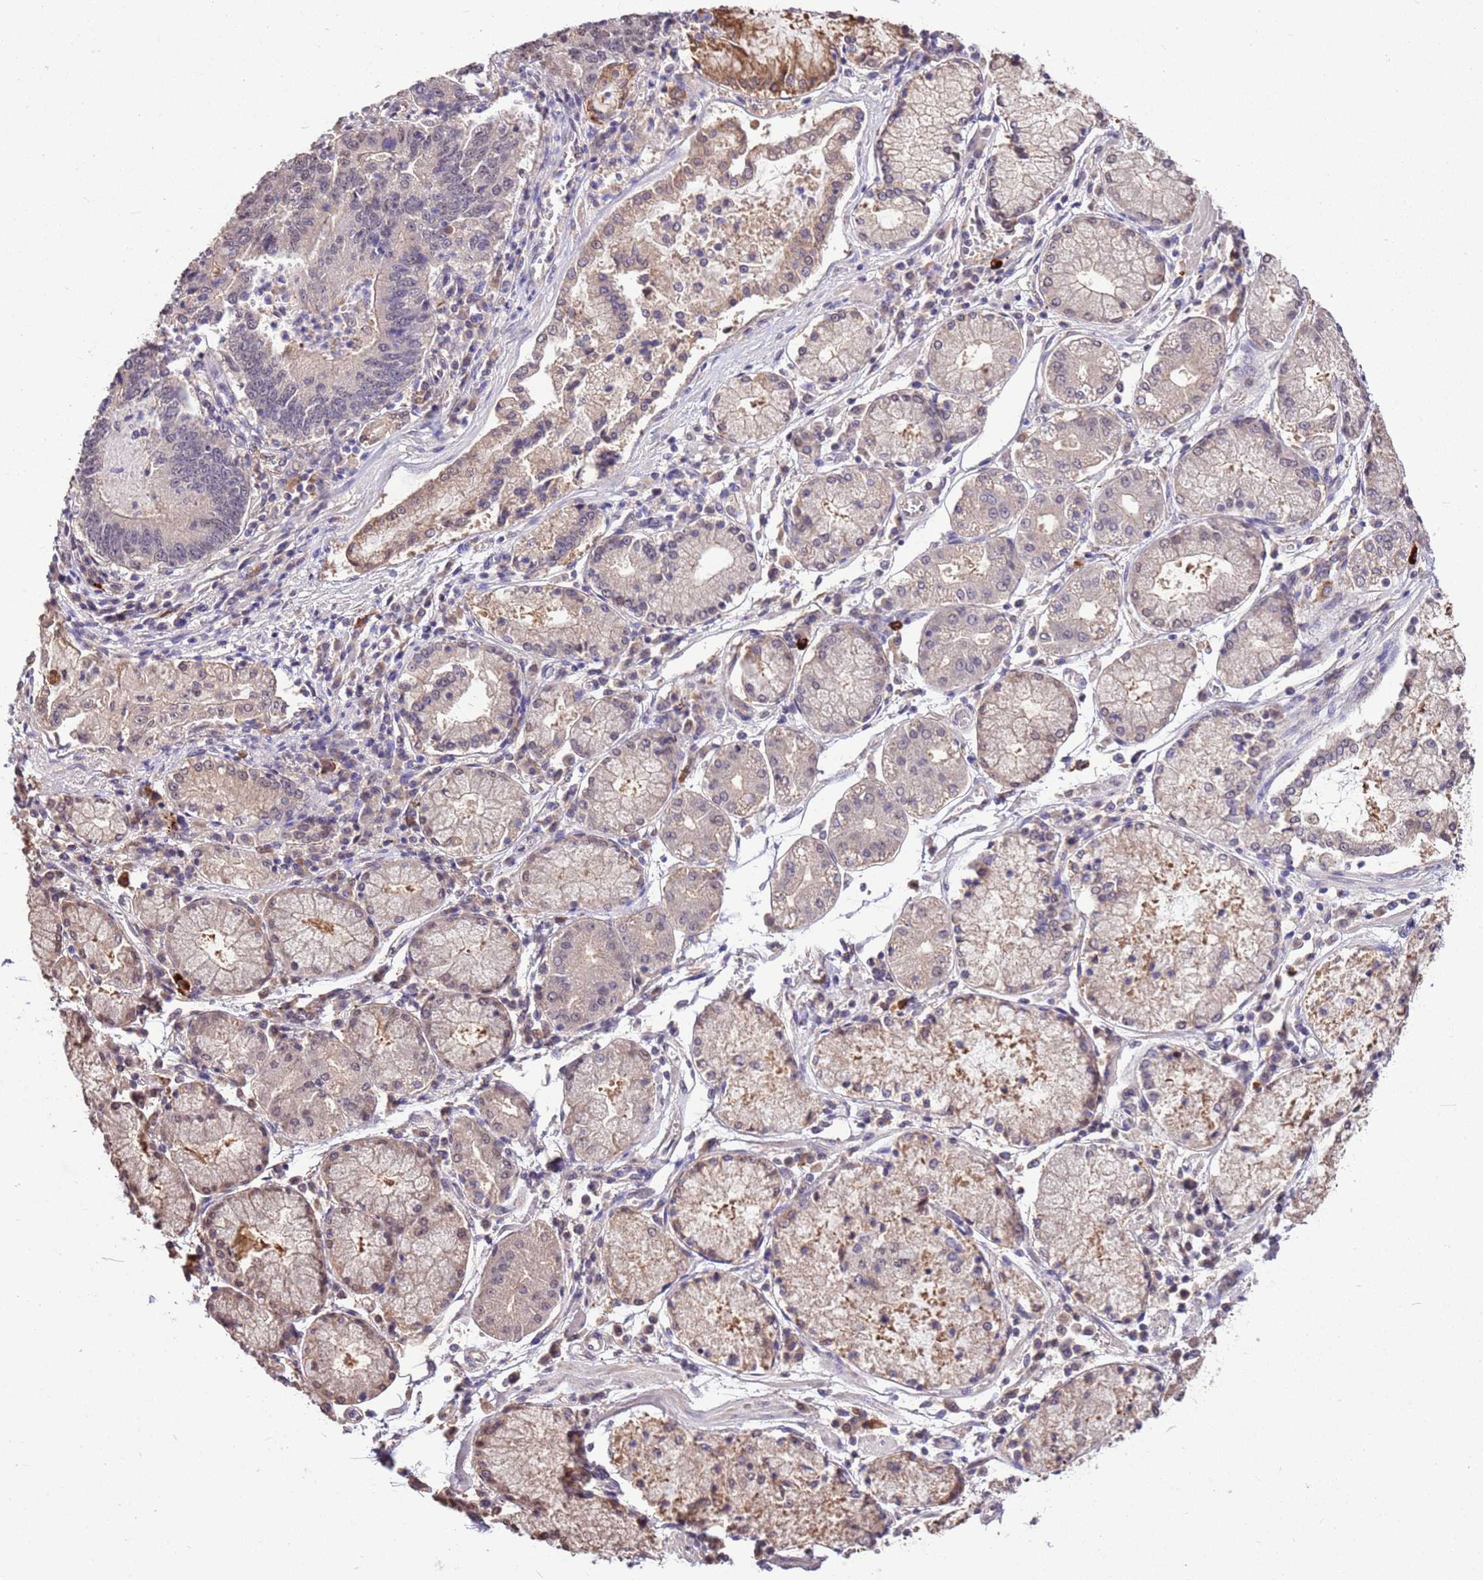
{"staining": {"intensity": "negative", "quantity": "none", "location": "none"}, "tissue": "stomach cancer", "cell_type": "Tumor cells", "image_type": "cancer", "snomed": [{"axis": "morphology", "description": "Adenocarcinoma, NOS"}, {"axis": "topography", "description": "Stomach"}], "caption": "A photomicrograph of human stomach cancer (adenocarcinoma) is negative for staining in tumor cells.", "gene": "BBS5", "patient": {"sex": "male", "age": 59}}